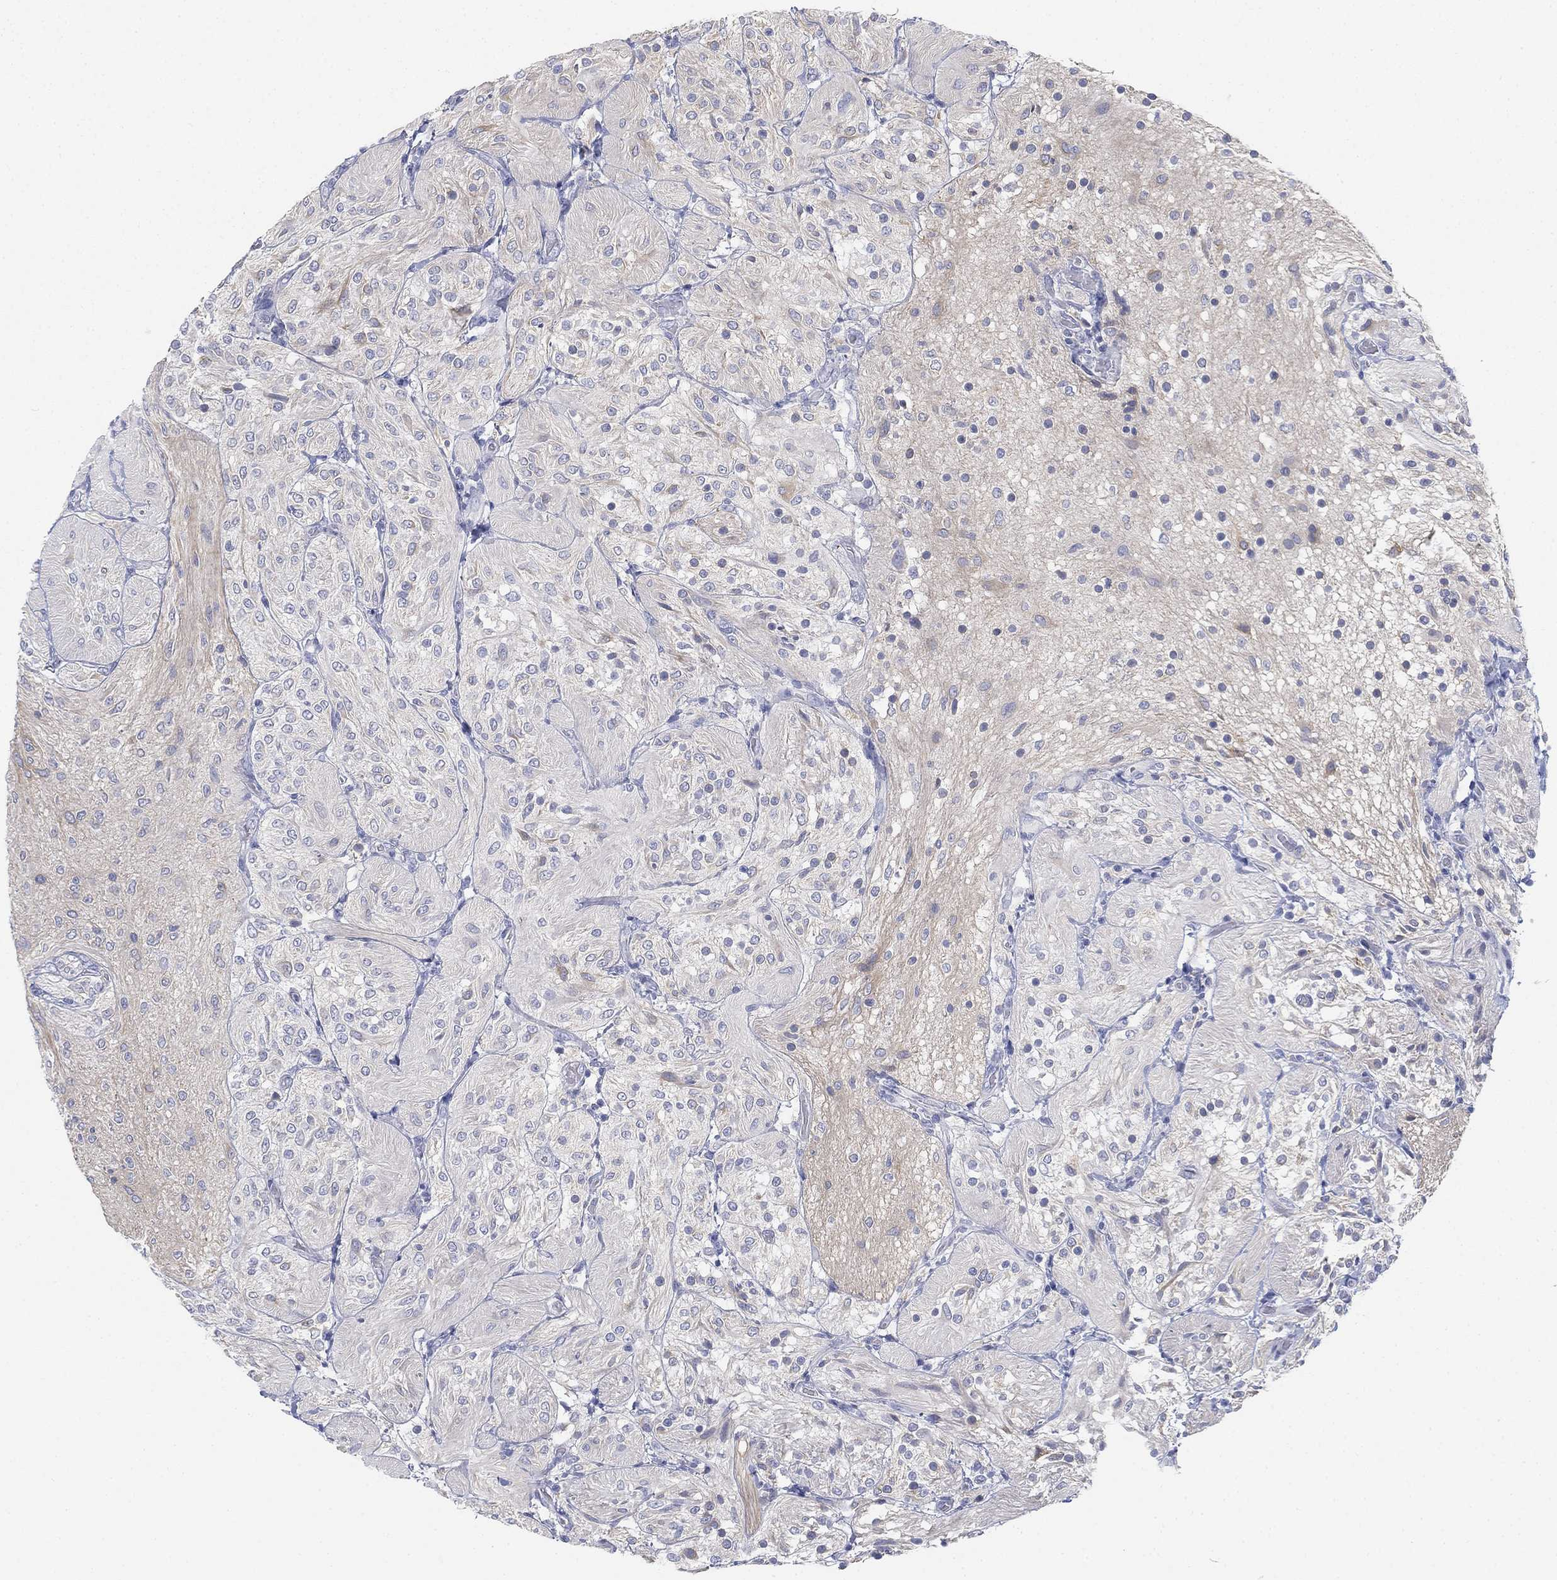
{"staining": {"intensity": "negative", "quantity": "none", "location": "none"}, "tissue": "glioma", "cell_type": "Tumor cells", "image_type": "cancer", "snomed": [{"axis": "morphology", "description": "Glioma, malignant, Low grade"}, {"axis": "topography", "description": "Brain"}], "caption": "An immunohistochemistry (IHC) micrograph of glioma is shown. There is no staining in tumor cells of glioma.", "gene": "GCNA", "patient": {"sex": "male", "age": 3}}